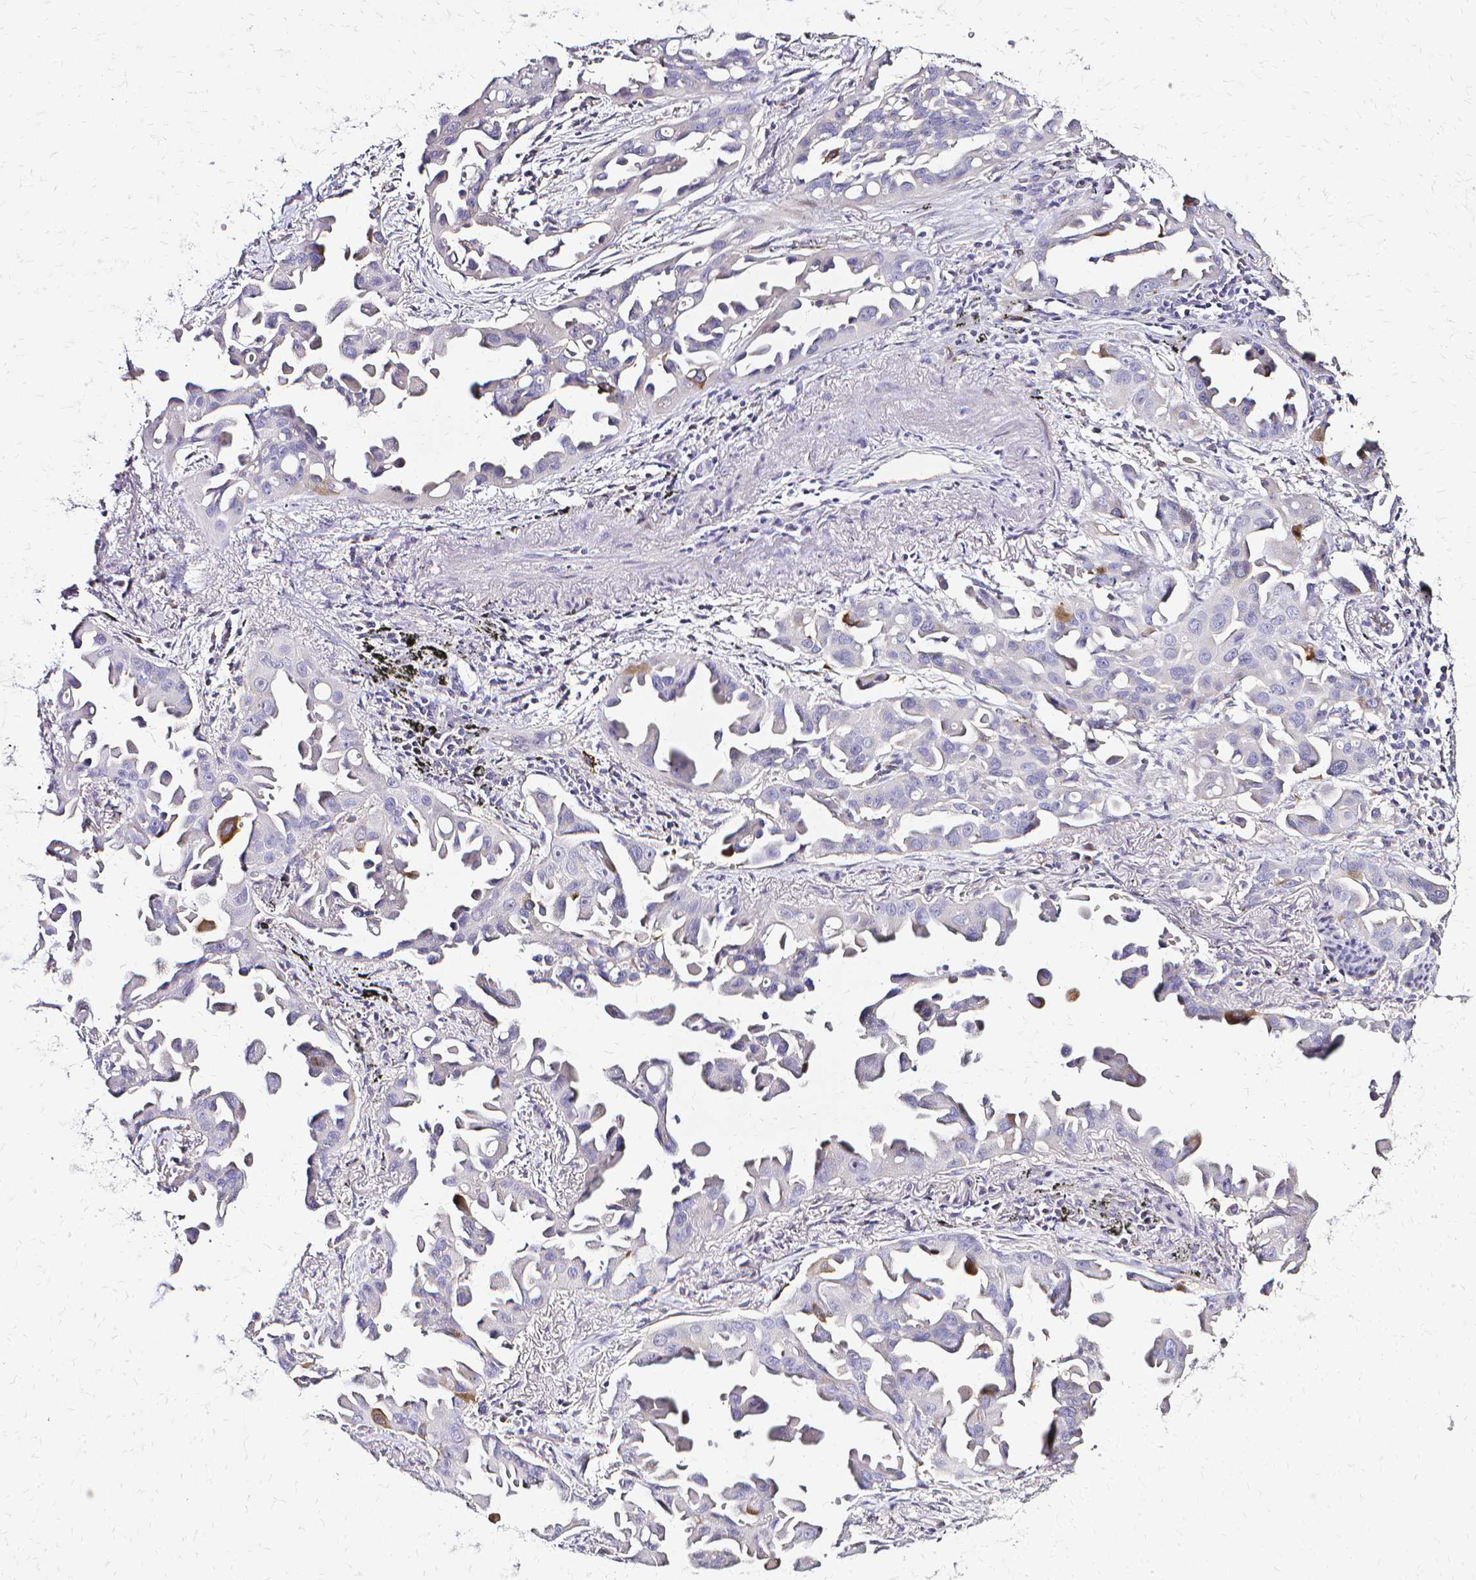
{"staining": {"intensity": "moderate", "quantity": "<25%", "location": "cytoplasmic/membranous"}, "tissue": "lung cancer", "cell_type": "Tumor cells", "image_type": "cancer", "snomed": [{"axis": "morphology", "description": "Adenocarcinoma, NOS"}, {"axis": "topography", "description": "Lung"}], "caption": "Immunohistochemistry histopathology image of neoplastic tissue: lung cancer stained using IHC demonstrates low levels of moderate protein expression localized specifically in the cytoplasmic/membranous of tumor cells, appearing as a cytoplasmic/membranous brown color.", "gene": "CCNB1", "patient": {"sex": "male", "age": 68}}